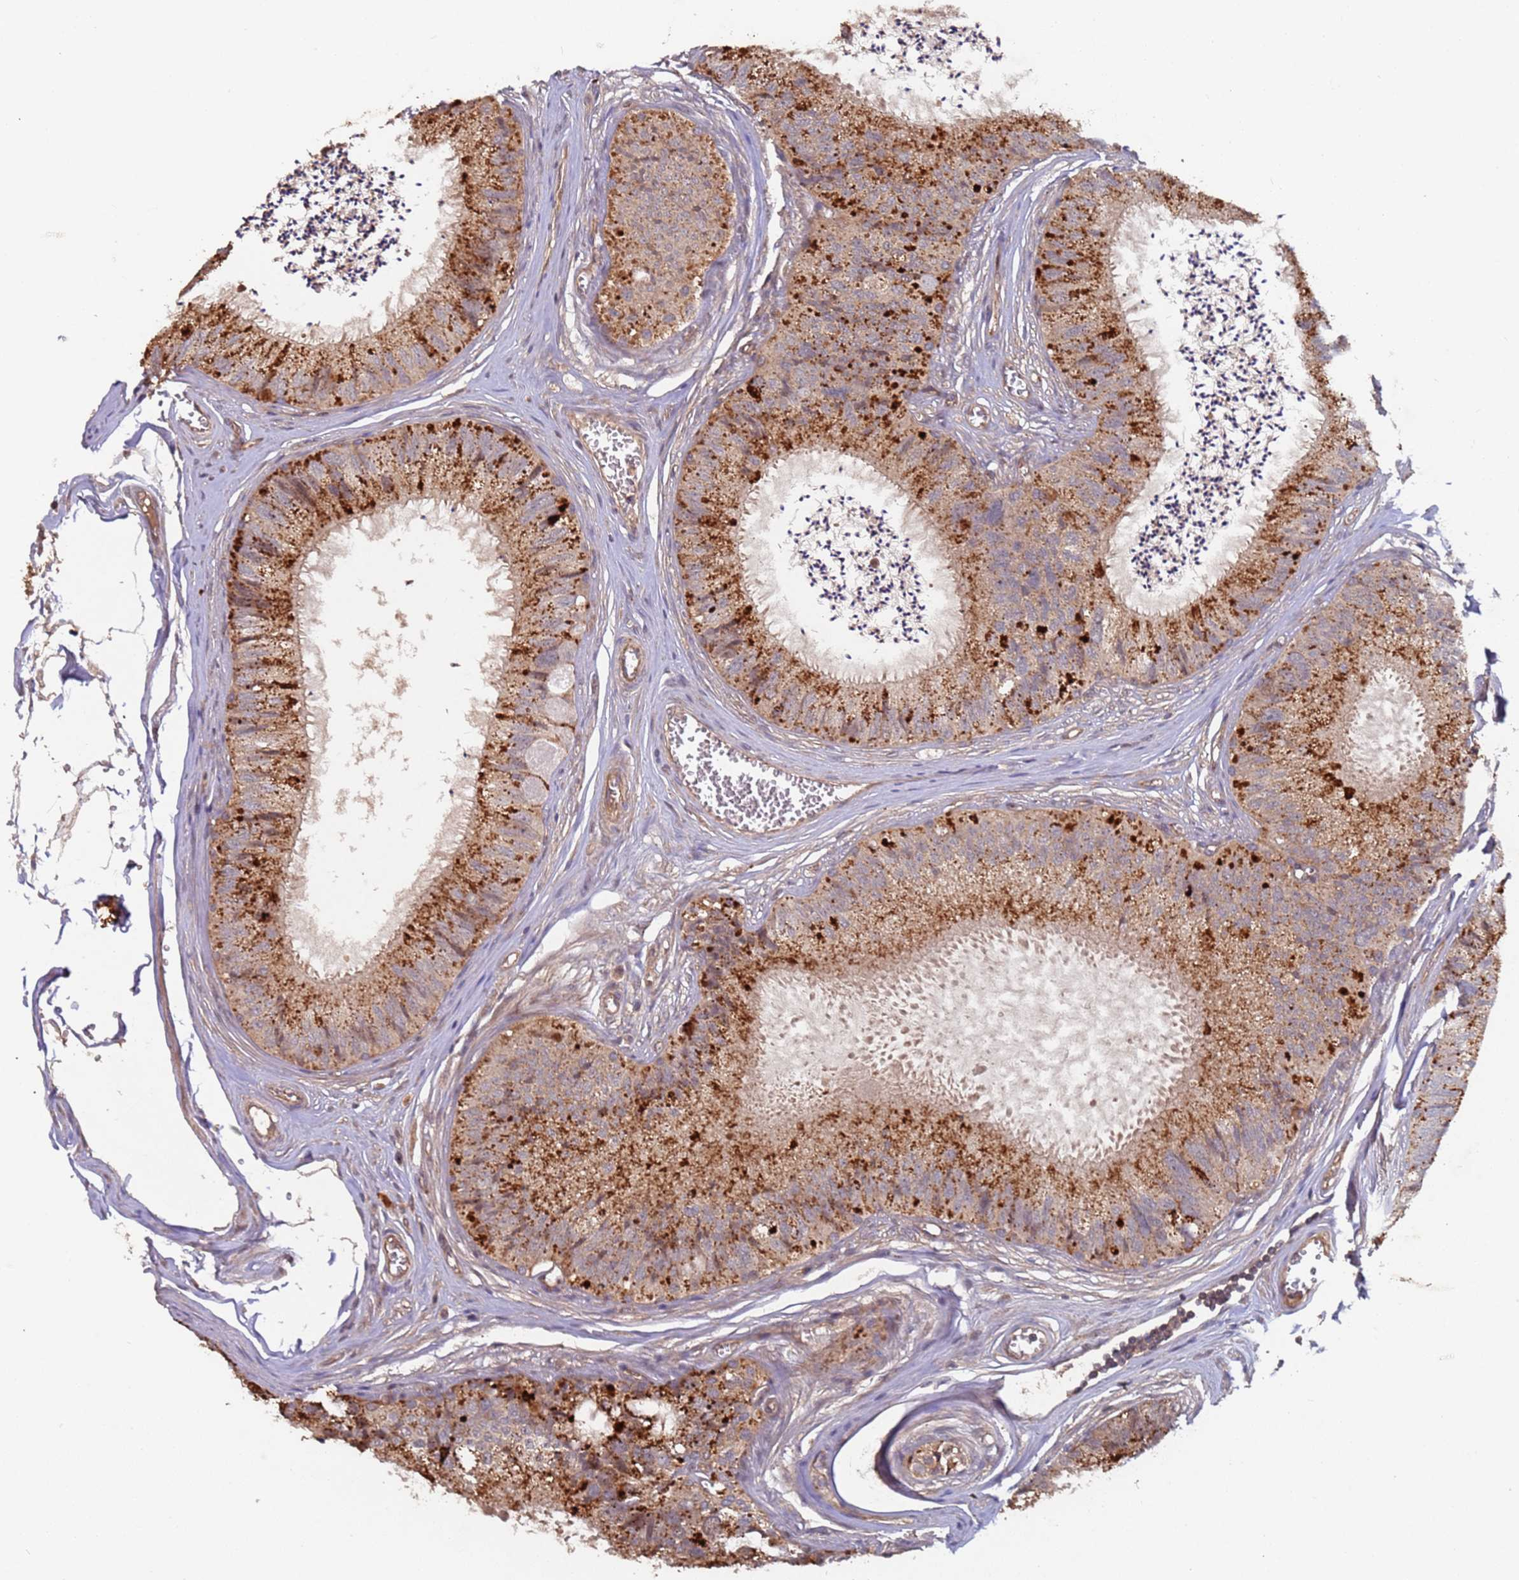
{"staining": {"intensity": "strong", "quantity": ">75%", "location": "cytoplasmic/membranous"}, "tissue": "epididymis", "cell_type": "Glandular cells", "image_type": "normal", "snomed": [{"axis": "morphology", "description": "Normal tissue, NOS"}, {"axis": "topography", "description": "Epididymis"}], "caption": "This histopathology image demonstrates immunohistochemistry (IHC) staining of normal epididymis, with high strong cytoplasmic/membranous expression in approximately >75% of glandular cells.", "gene": "KANSL1L", "patient": {"sex": "male", "age": 79}}